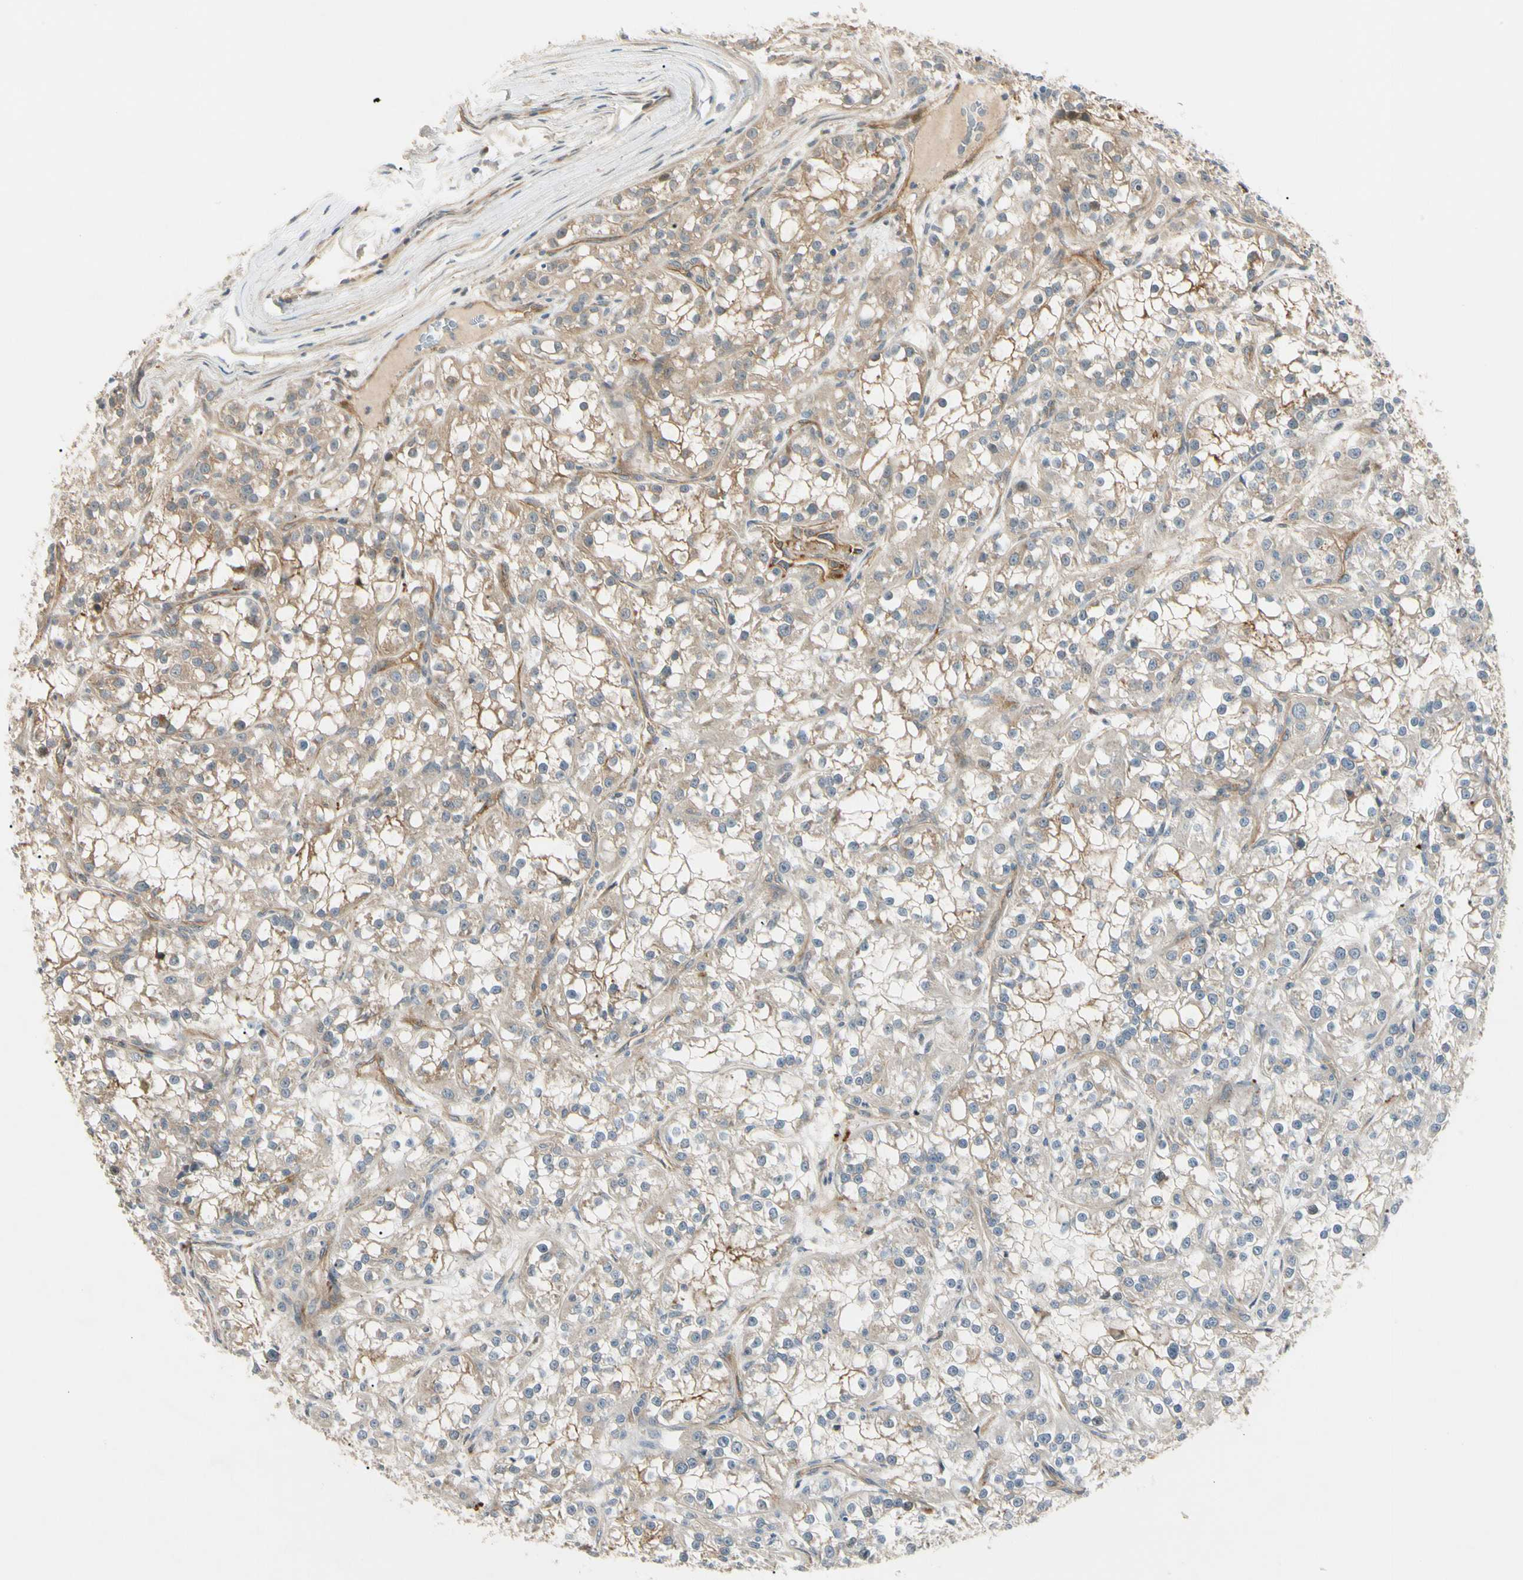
{"staining": {"intensity": "moderate", "quantity": ">75%", "location": "cytoplasmic/membranous"}, "tissue": "renal cancer", "cell_type": "Tumor cells", "image_type": "cancer", "snomed": [{"axis": "morphology", "description": "Adenocarcinoma, NOS"}, {"axis": "topography", "description": "Kidney"}], "caption": "There is medium levels of moderate cytoplasmic/membranous positivity in tumor cells of renal cancer, as demonstrated by immunohistochemical staining (brown color).", "gene": "F2R", "patient": {"sex": "female", "age": 52}}